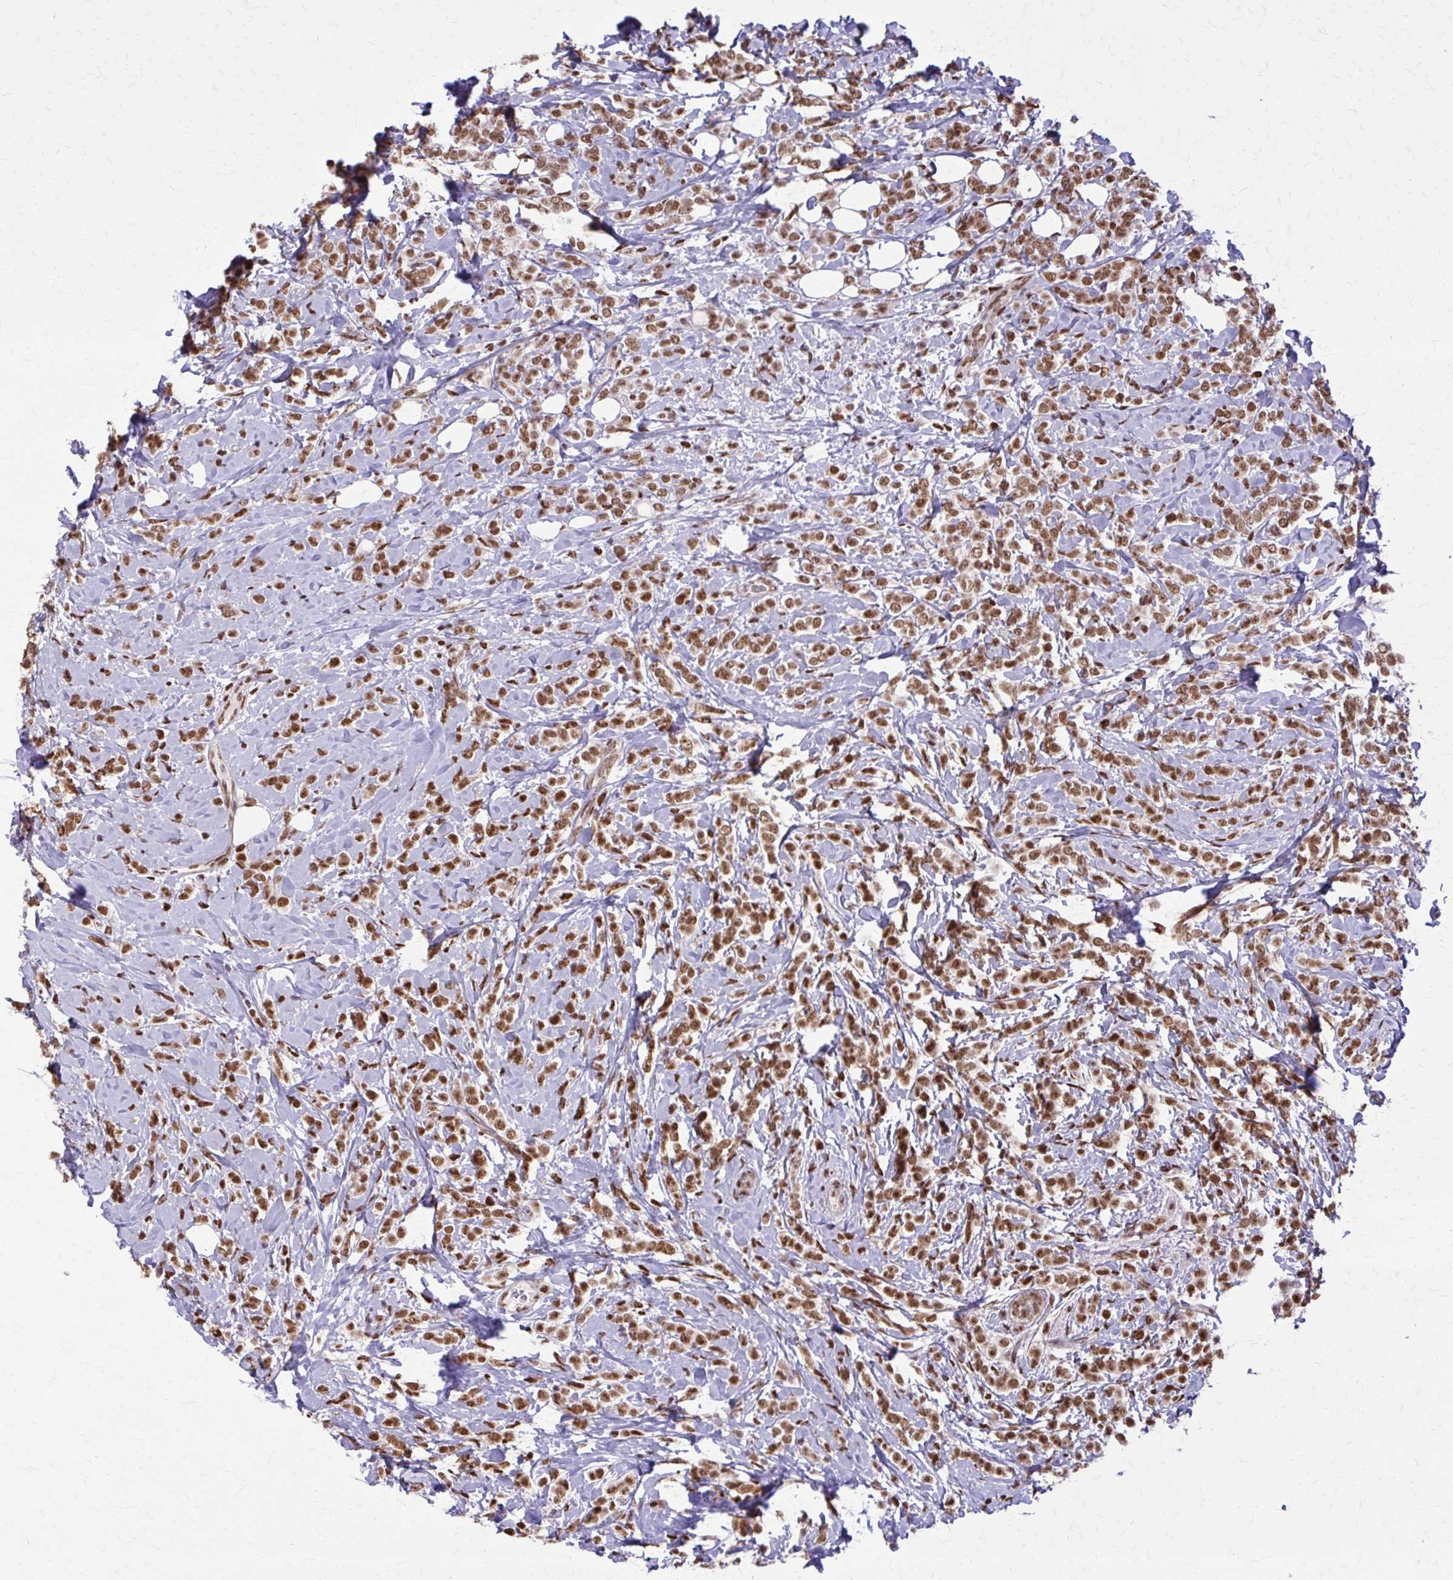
{"staining": {"intensity": "moderate", "quantity": ">75%", "location": "nuclear"}, "tissue": "breast cancer", "cell_type": "Tumor cells", "image_type": "cancer", "snomed": [{"axis": "morphology", "description": "Lobular carcinoma"}, {"axis": "topography", "description": "Breast"}], "caption": "A histopathology image of breast cancer stained for a protein displays moderate nuclear brown staining in tumor cells.", "gene": "TTF1", "patient": {"sex": "female", "age": 49}}